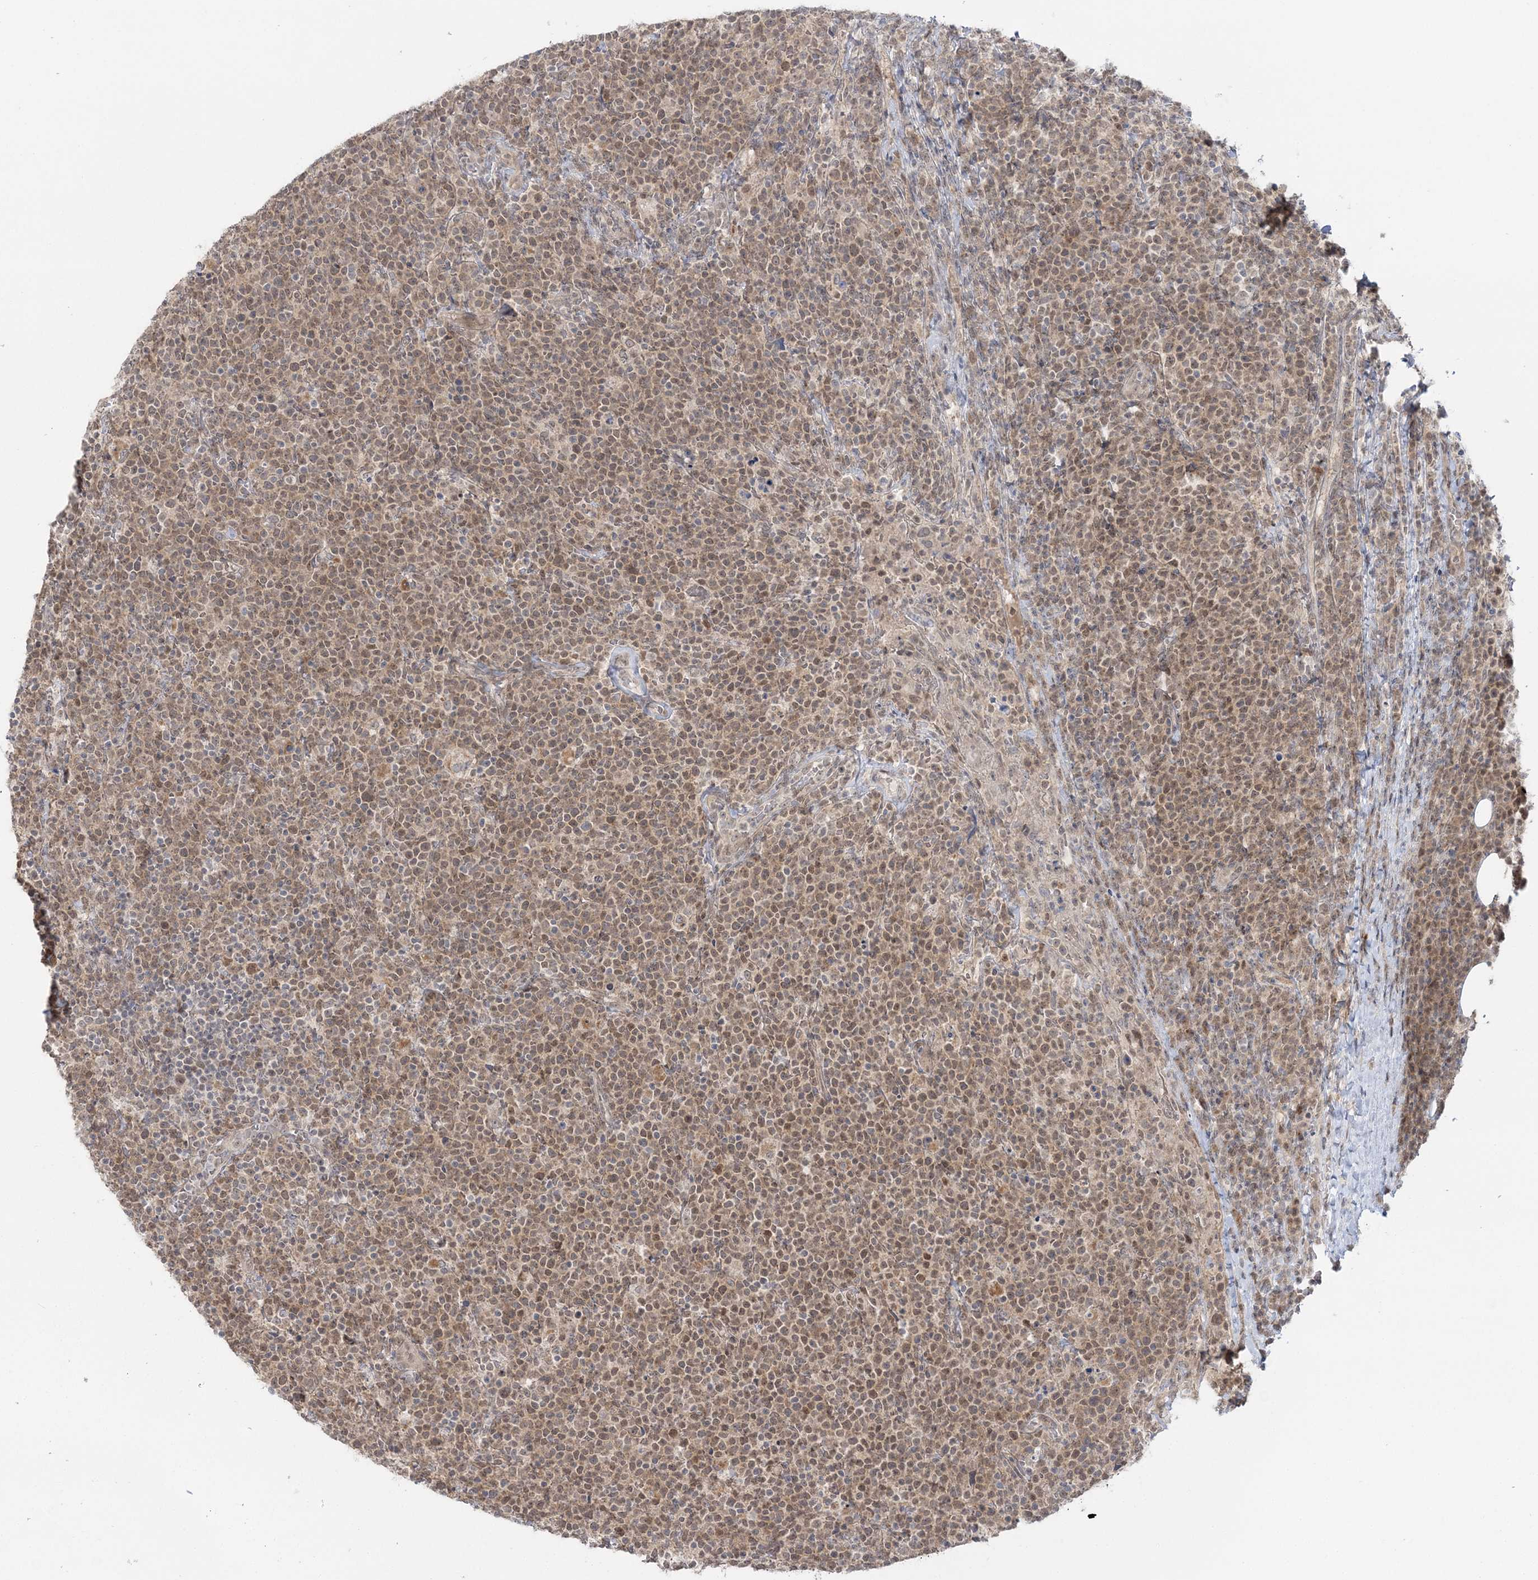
{"staining": {"intensity": "moderate", "quantity": ">75%", "location": "nuclear"}, "tissue": "lymphoma", "cell_type": "Tumor cells", "image_type": "cancer", "snomed": [{"axis": "morphology", "description": "Malignant lymphoma, non-Hodgkin's type, High grade"}, {"axis": "topography", "description": "Lymph node"}], "caption": "Malignant lymphoma, non-Hodgkin's type (high-grade) tissue demonstrates moderate nuclear staining in approximately >75% of tumor cells, visualized by immunohistochemistry.", "gene": "ZFAND6", "patient": {"sex": "male", "age": 61}}